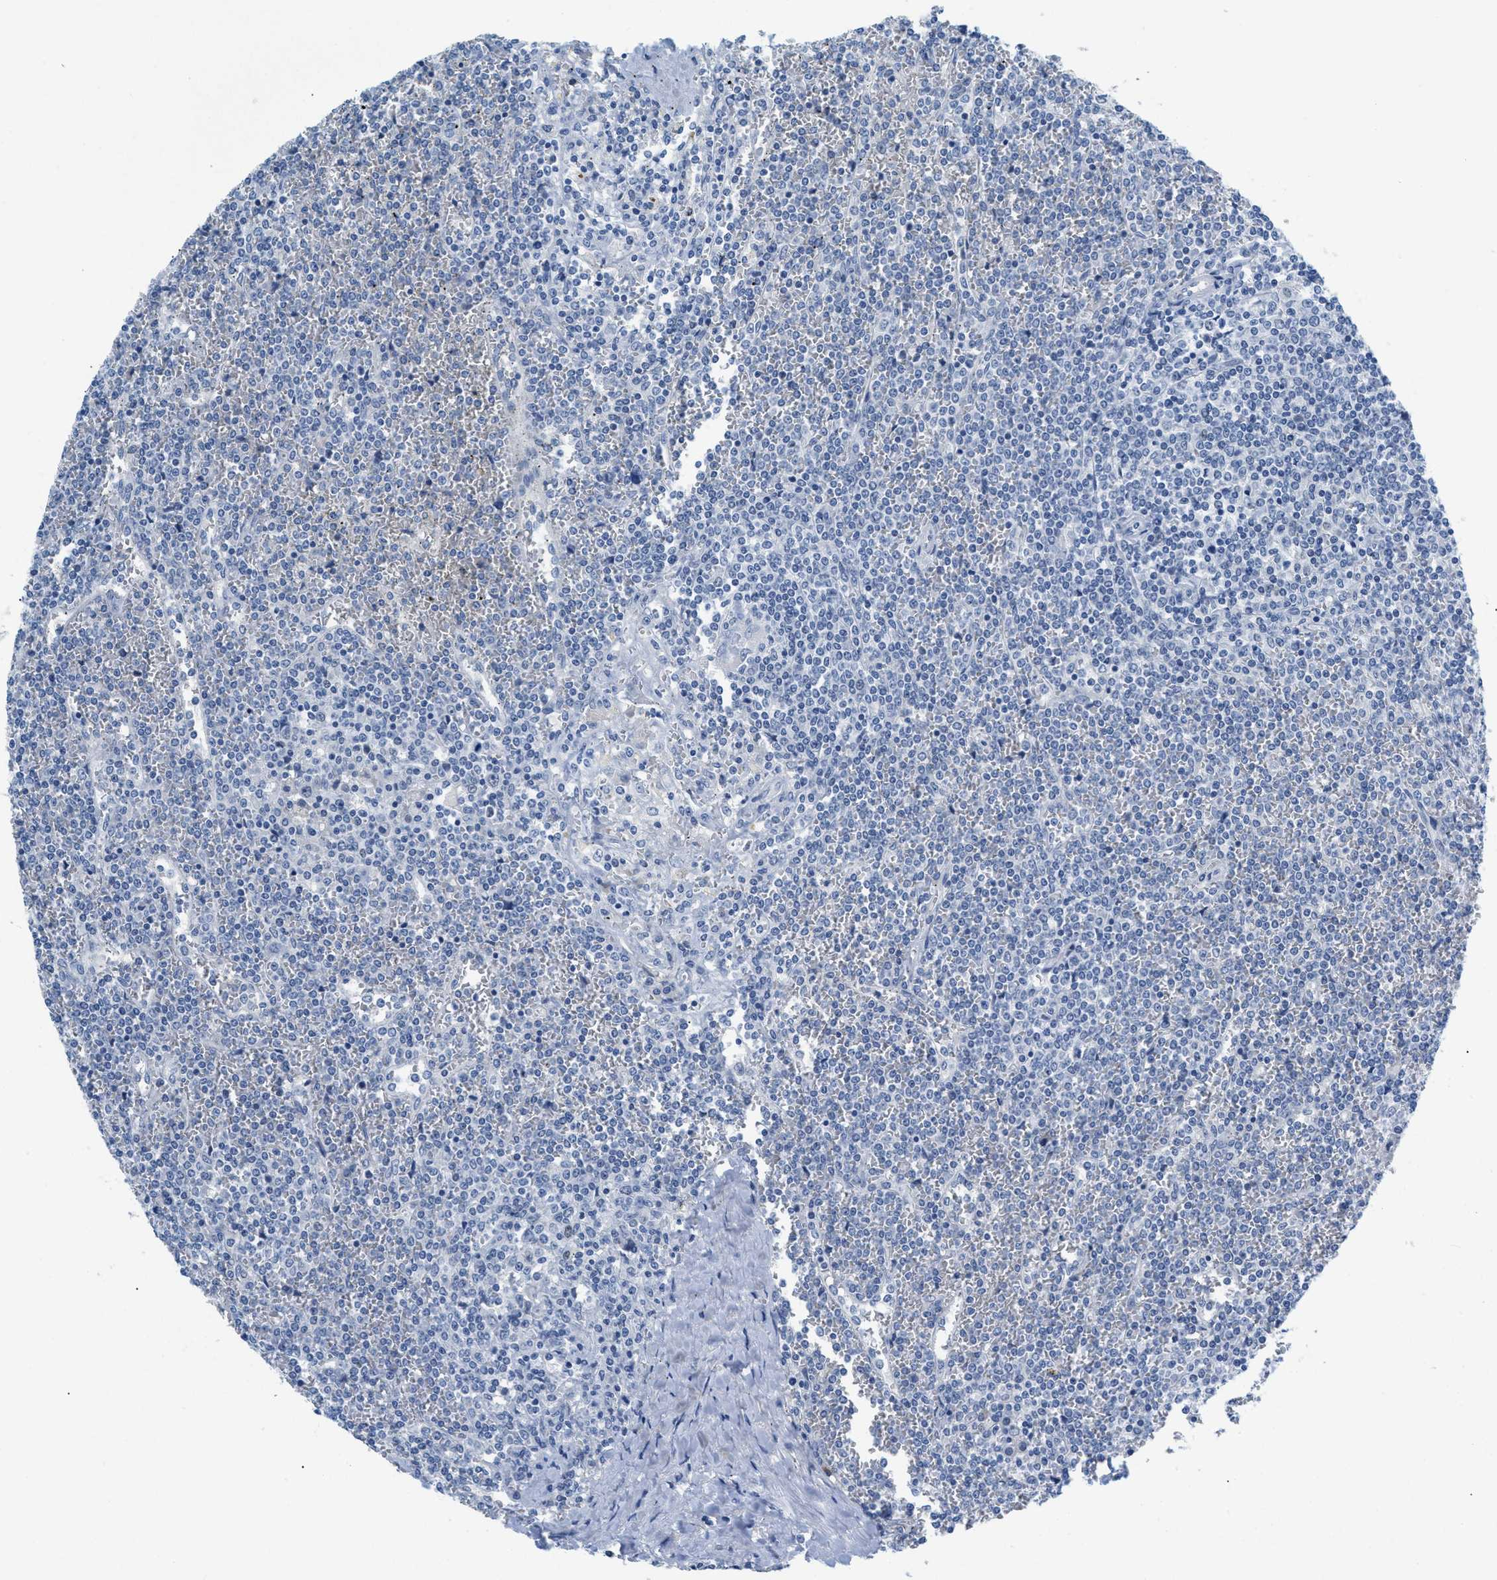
{"staining": {"intensity": "negative", "quantity": "none", "location": "none"}, "tissue": "lymphoma", "cell_type": "Tumor cells", "image_type": "cancer", "snomed": [{"axis": "morphology", "description": "Malignant lymphoma, non-Hodgkin's type, Low grade"}, {"axis": "topography", "description": "Spleen"}], "caption": "DAB (3,3'-diaminobenzidine) immunohistochemical staining of human lymphoma reveals no significant staining in tumor cells. (Brightfield microscopy of DAB immunohistochemistry at high magnification).", "gene": "HSF2", "patient": {"sex": "female", "age": 19}}